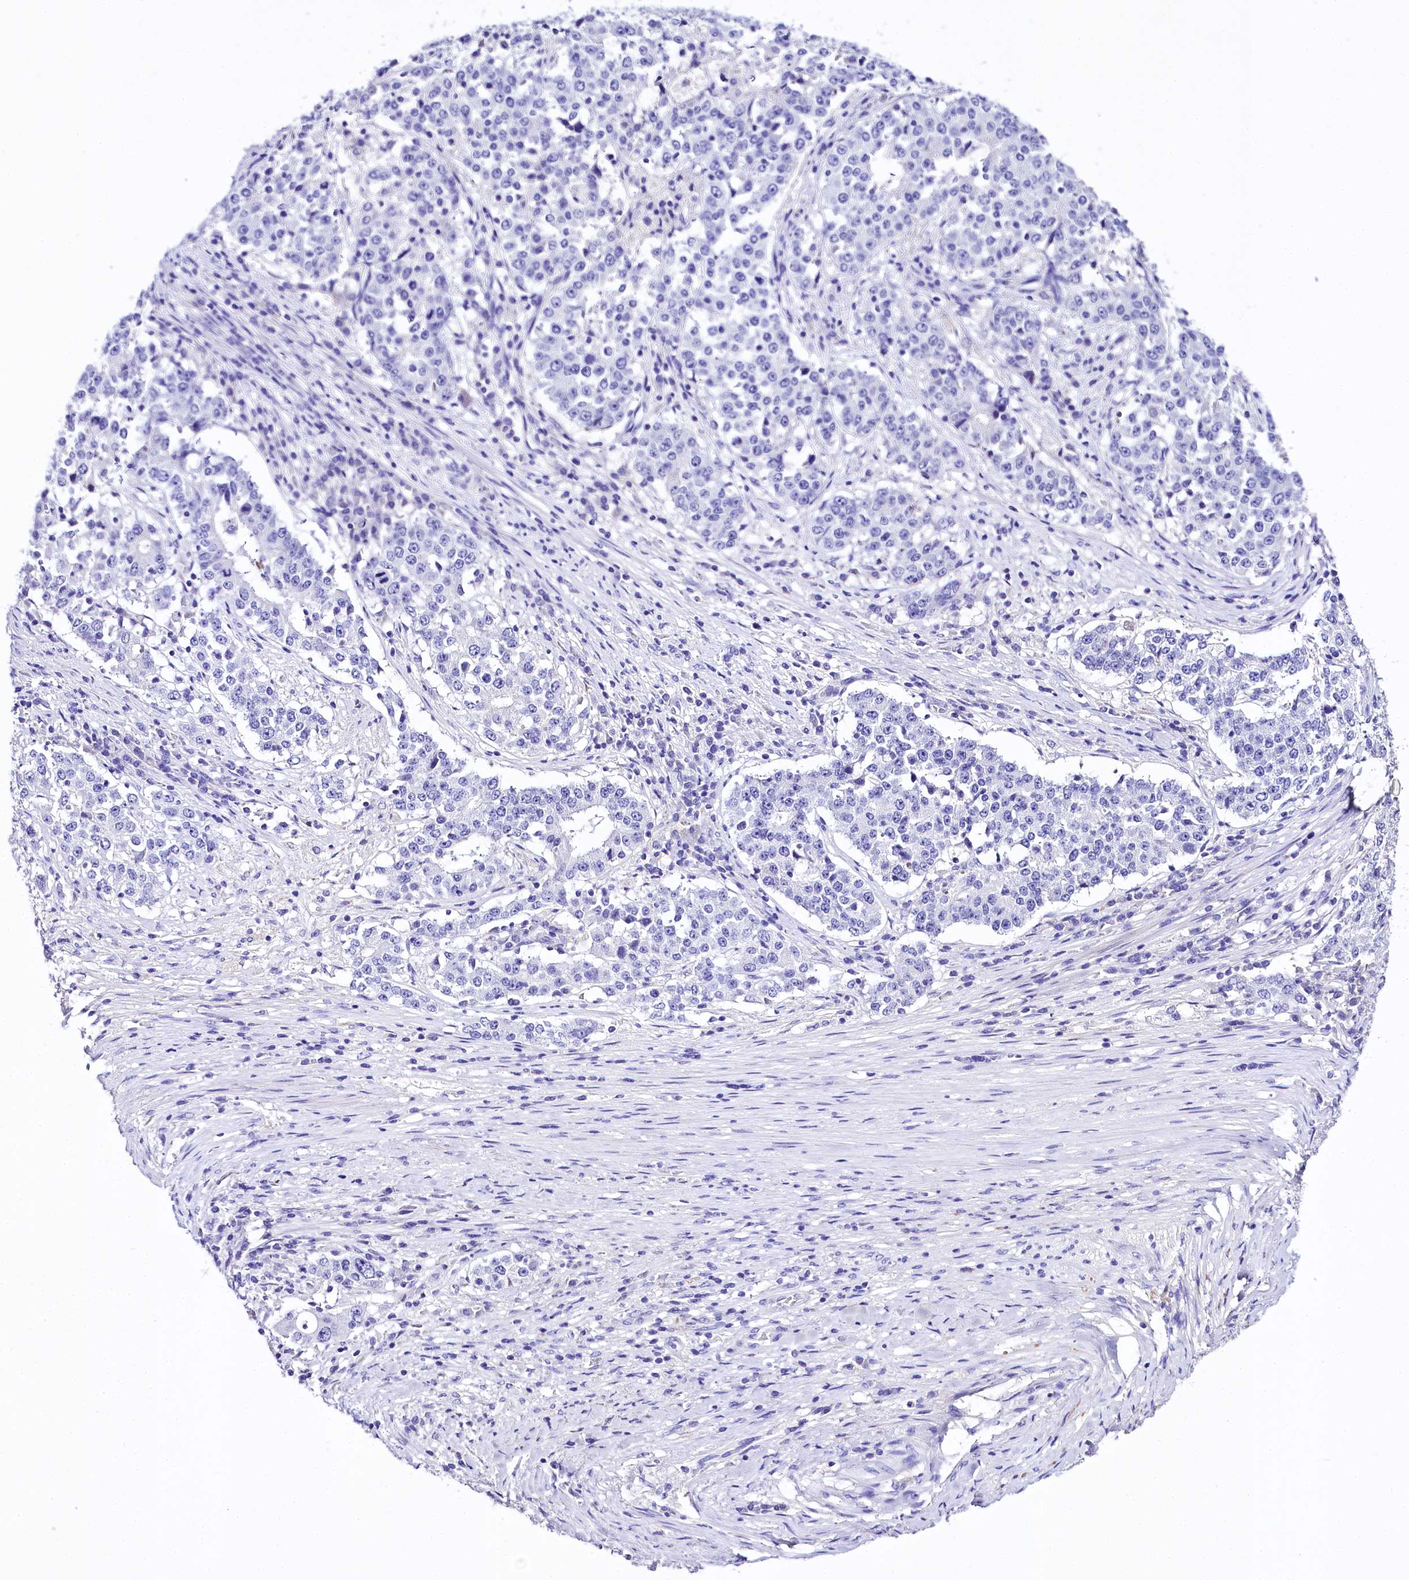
{"staining": {"intensity": "negative", "quantity": "none", "location": "none"}, "tissue": "stomach cancer", "cell_type": "Tumor cells", "image_type": "cancer", "snomed": [{"axis": "morphology", "description": "Adenocarcinoma, NOS"}, {"axis": "topography", "description": "Stomach"}], "caption": "Protein analysis of stomach adenocarcinoma exhibits no significant positivity in tumor cells.", "gene": "A2ML1", "patient": {"sex": "male", "age": 59}}